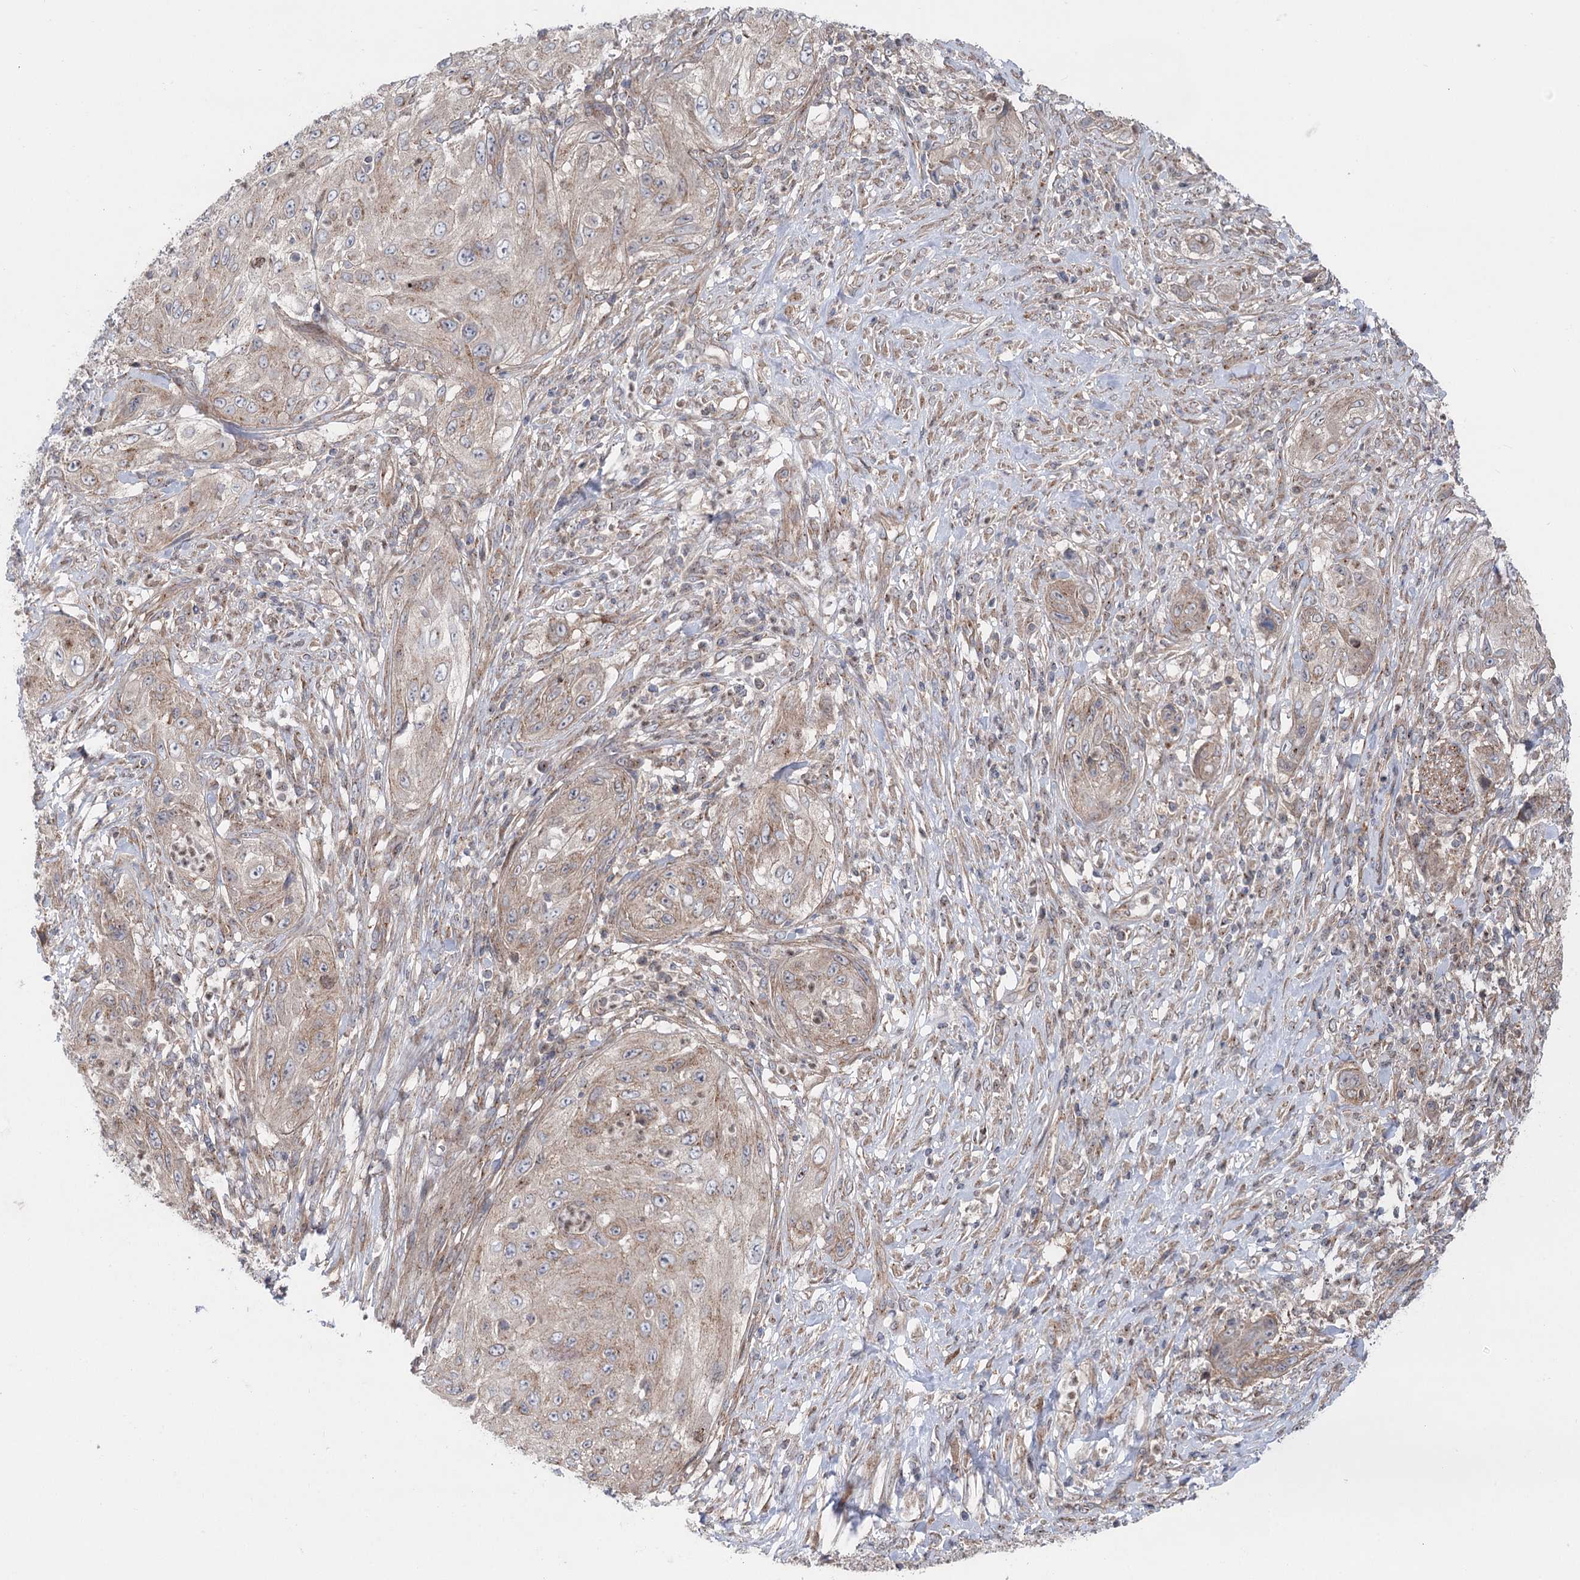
{"staining": {"intensity": "weak", "quantity": ">75%", "location": "cytoplasmic/membranous"}, "tissue": "cervical cancer", "cell_type": "Tumor cells", "image_type": "cancer", "snomed": [{"axis": "morphology", "description": "Squamous cell carcinoma, NOS"}, {"axis": "topography", "description": "Cervix"}], "caption": "The image shows a brown stain indicating the presence of a protein in the cytoplasmic/membranous of tumor cells in cervical cancer (squamous cell carcinoma). (IHC, brightfield microscopy, high magnification).", "gene": "SCN11A", "patient": {"sex": "female", "age": 42}}